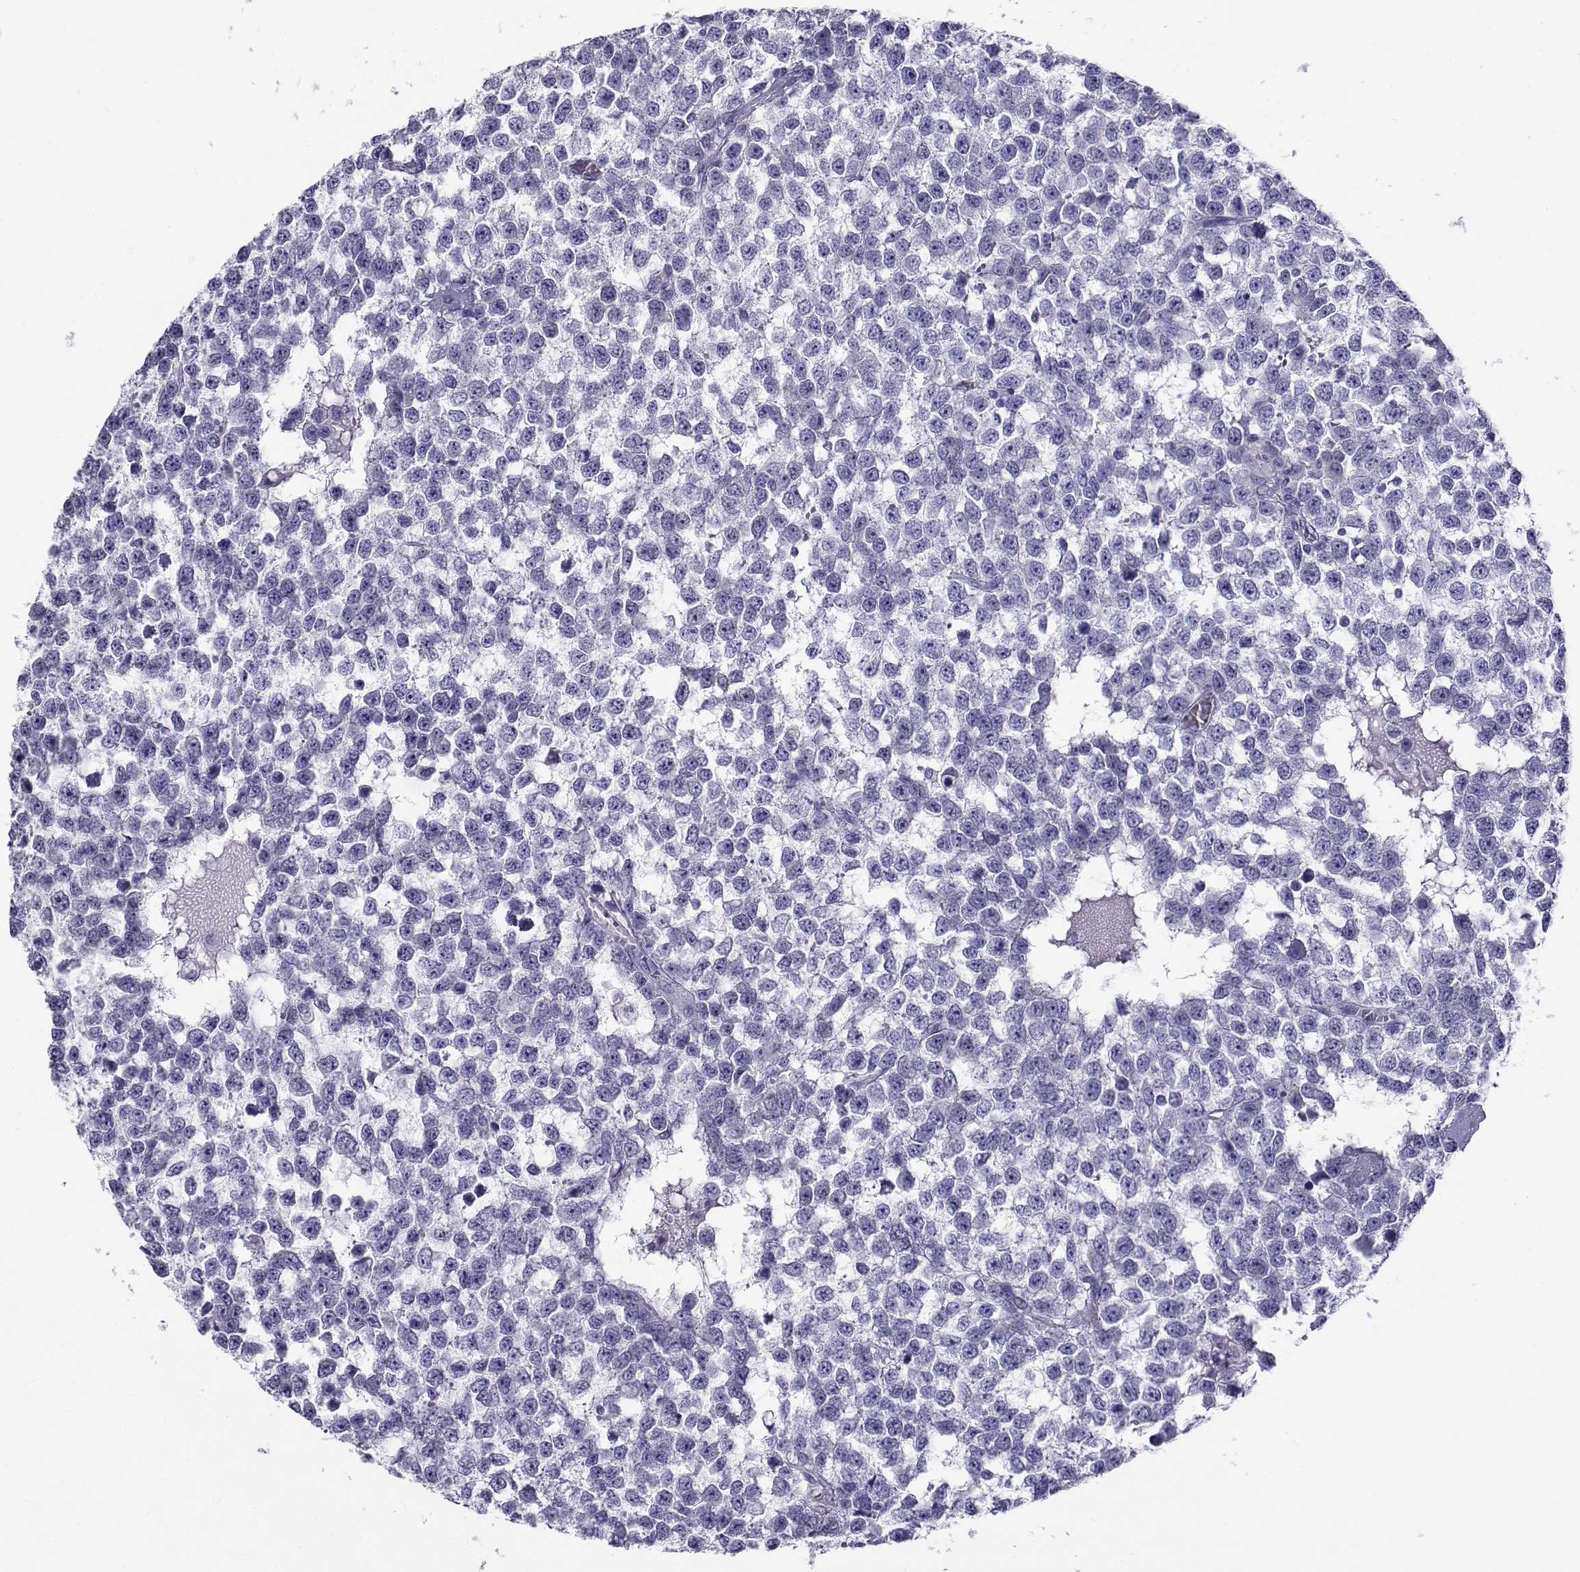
{"staining": {"intensity": "negative", "quantity": "none", "location": "none"}, "tissue": "testis cancer", "cell_type": "Tumor cells", "image_type": "cancer", "snomed": [{"axis": "morphology", "description": "Normal tissue, NOS"}, {"axis": "morphology", "description": "Seminoma, NOS"}, {"axis": "topography", "description": "Testis"}, {"axis": "topography", "description": "Epididymis"}], "caption": "High power microscopy photomicrograph of an immunohistochemistry photomicrograph of testis cancer, revealing no significant staining in tumor cells.", "gene": "RHOXF2", "patient": {"sex": "male", "age": 34}}